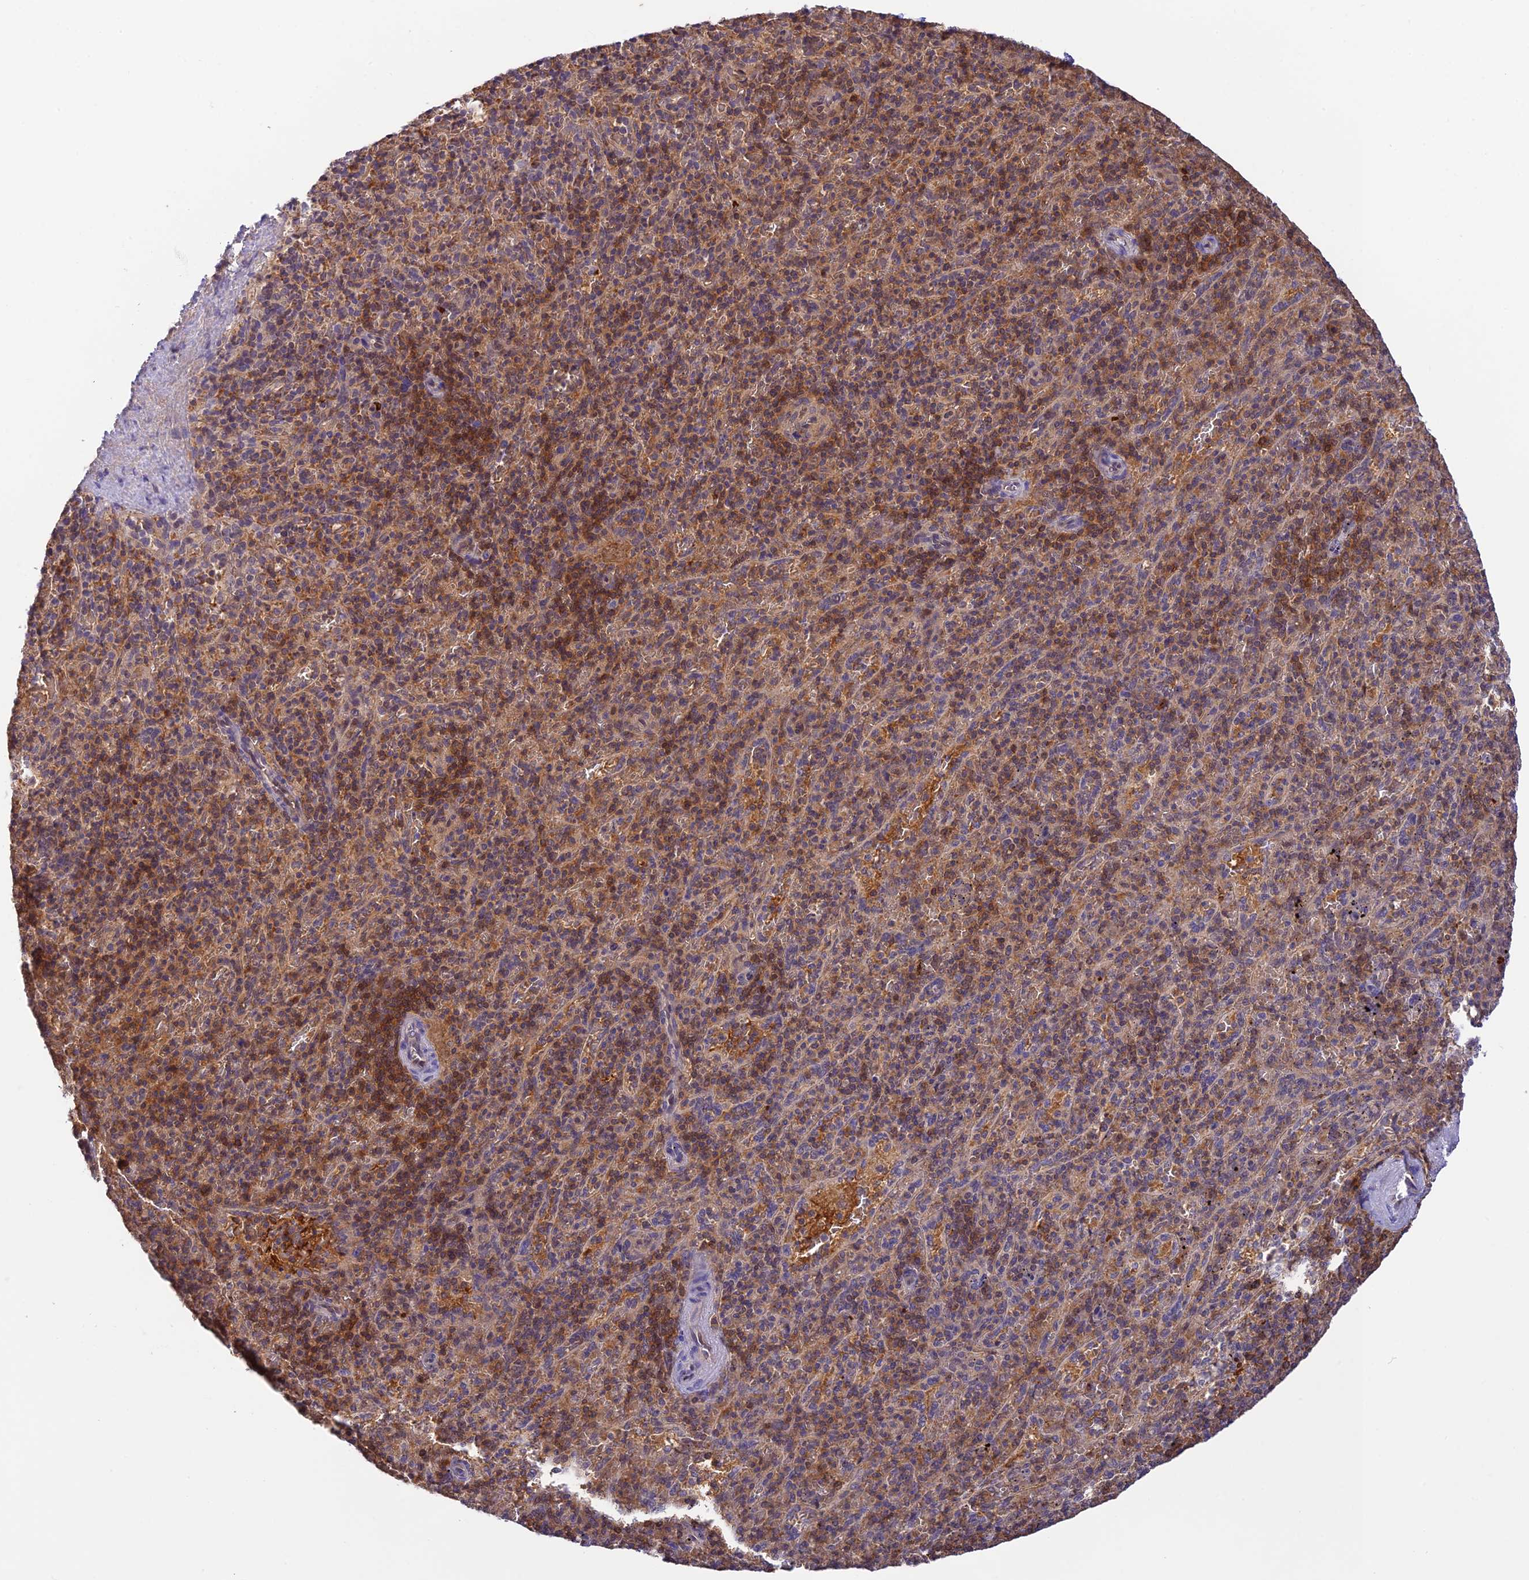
{"staining": {"intensity": "moderate", "quantity": "25%-75%", "location": "cytoplasmic/membranous"}, "tissue": "spleen", "cell_type": "Cells in red pulp", "image_type": "normal", "snomed": [{"axis": "morphology", "description": "Normal tissue, NOS"}, {"axis": "topography", "description": "Spleen"}], "caption": "The immunohistochemical stain shows moderate cytoplasmic/membranous staining in cells in red pulp of normal spleen.", "gene": "HDHD2", "patient": {"sex": "male", "age": 82}}